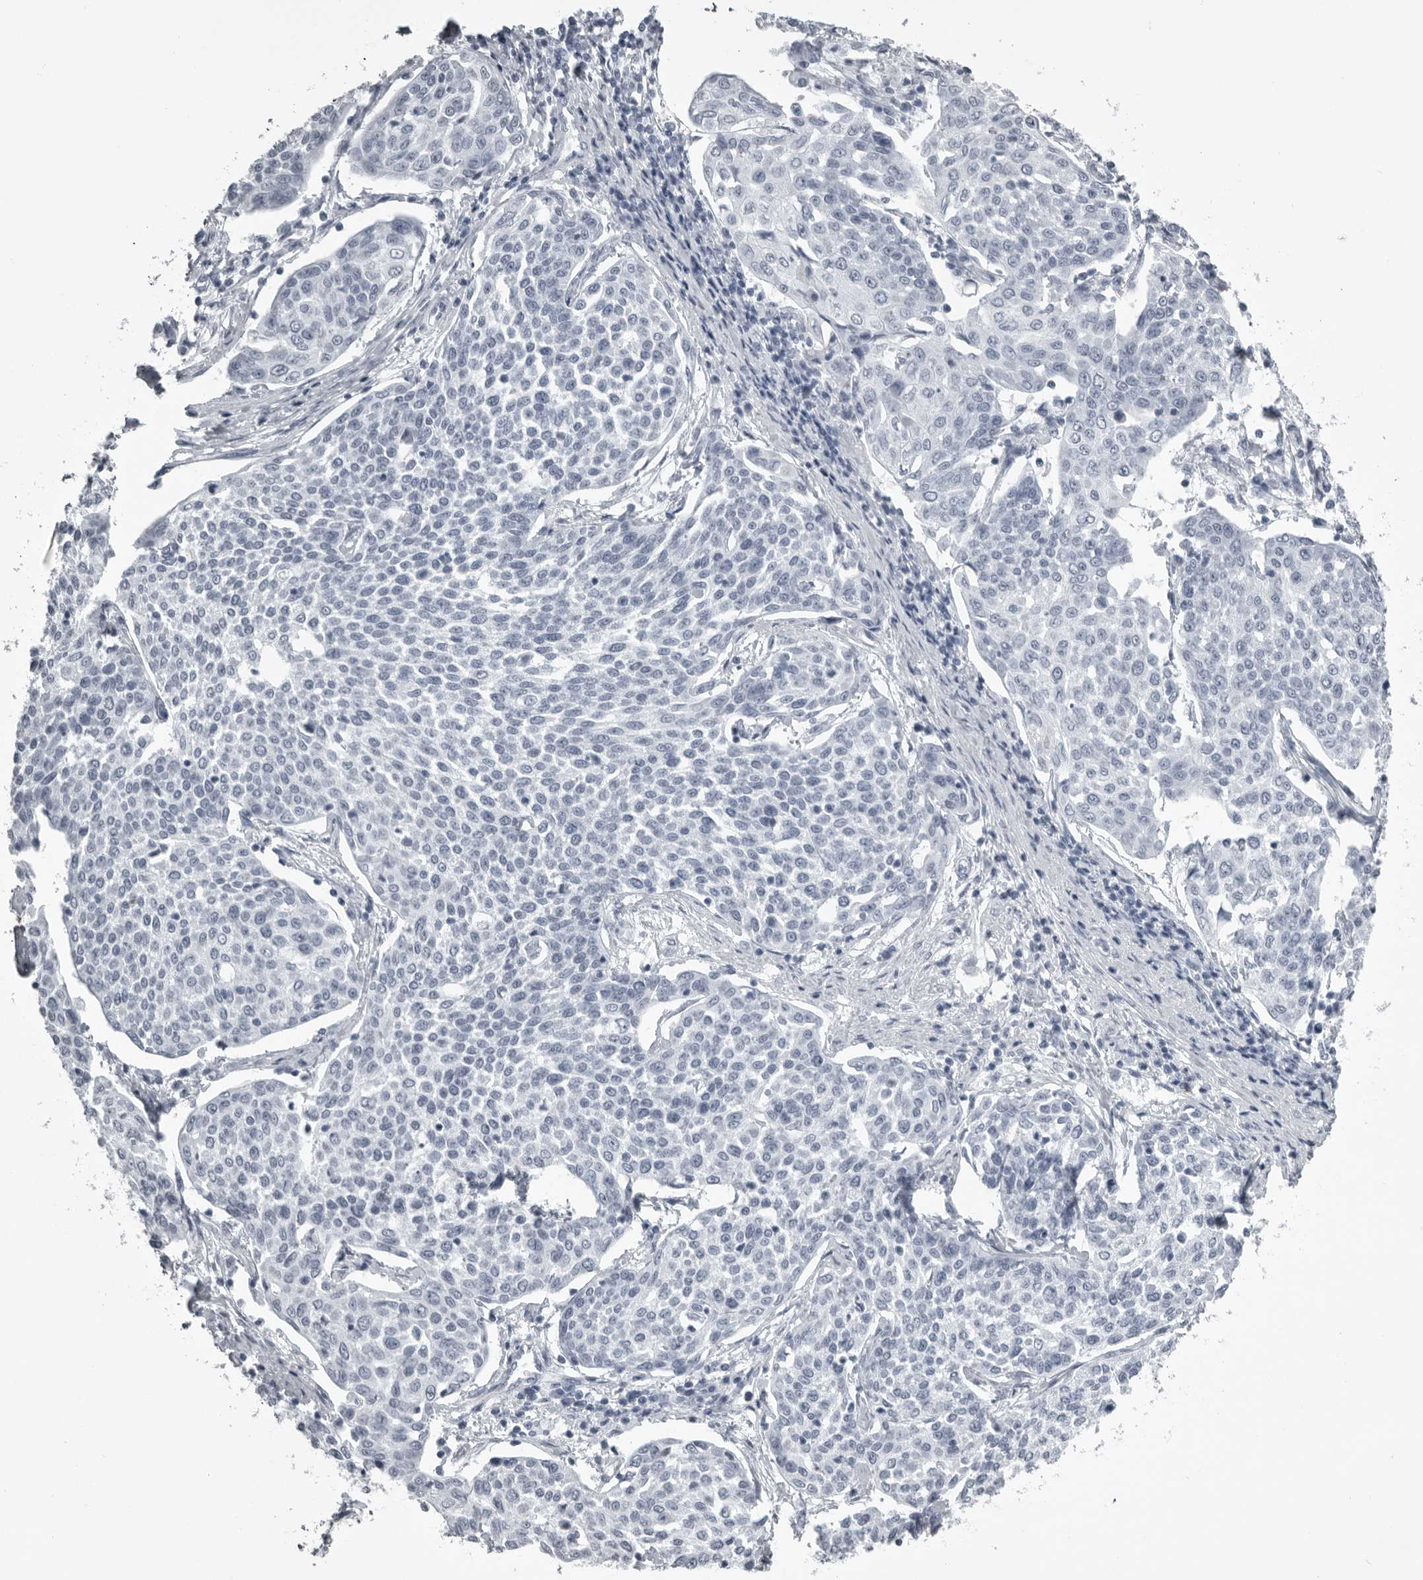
{"staining": {"intensity": "negative", "quantity": "none", "location": "none"}, "tissue": "cervical cancer", "cell_type": "Tumor cells", "image_type": "cancer", "snomed": [{"axis": "morphology", "description": "Squamous cell carcinoma, NOS"}, {"axis": "topography", "description": "Cervix"}], "caption": "A histopathology image of human cervical cancer (squamous cell carcinoma) is negative for staining in tumor cells.", "gene": "UROD", "patient": {"sex": "female", "age": 34}}